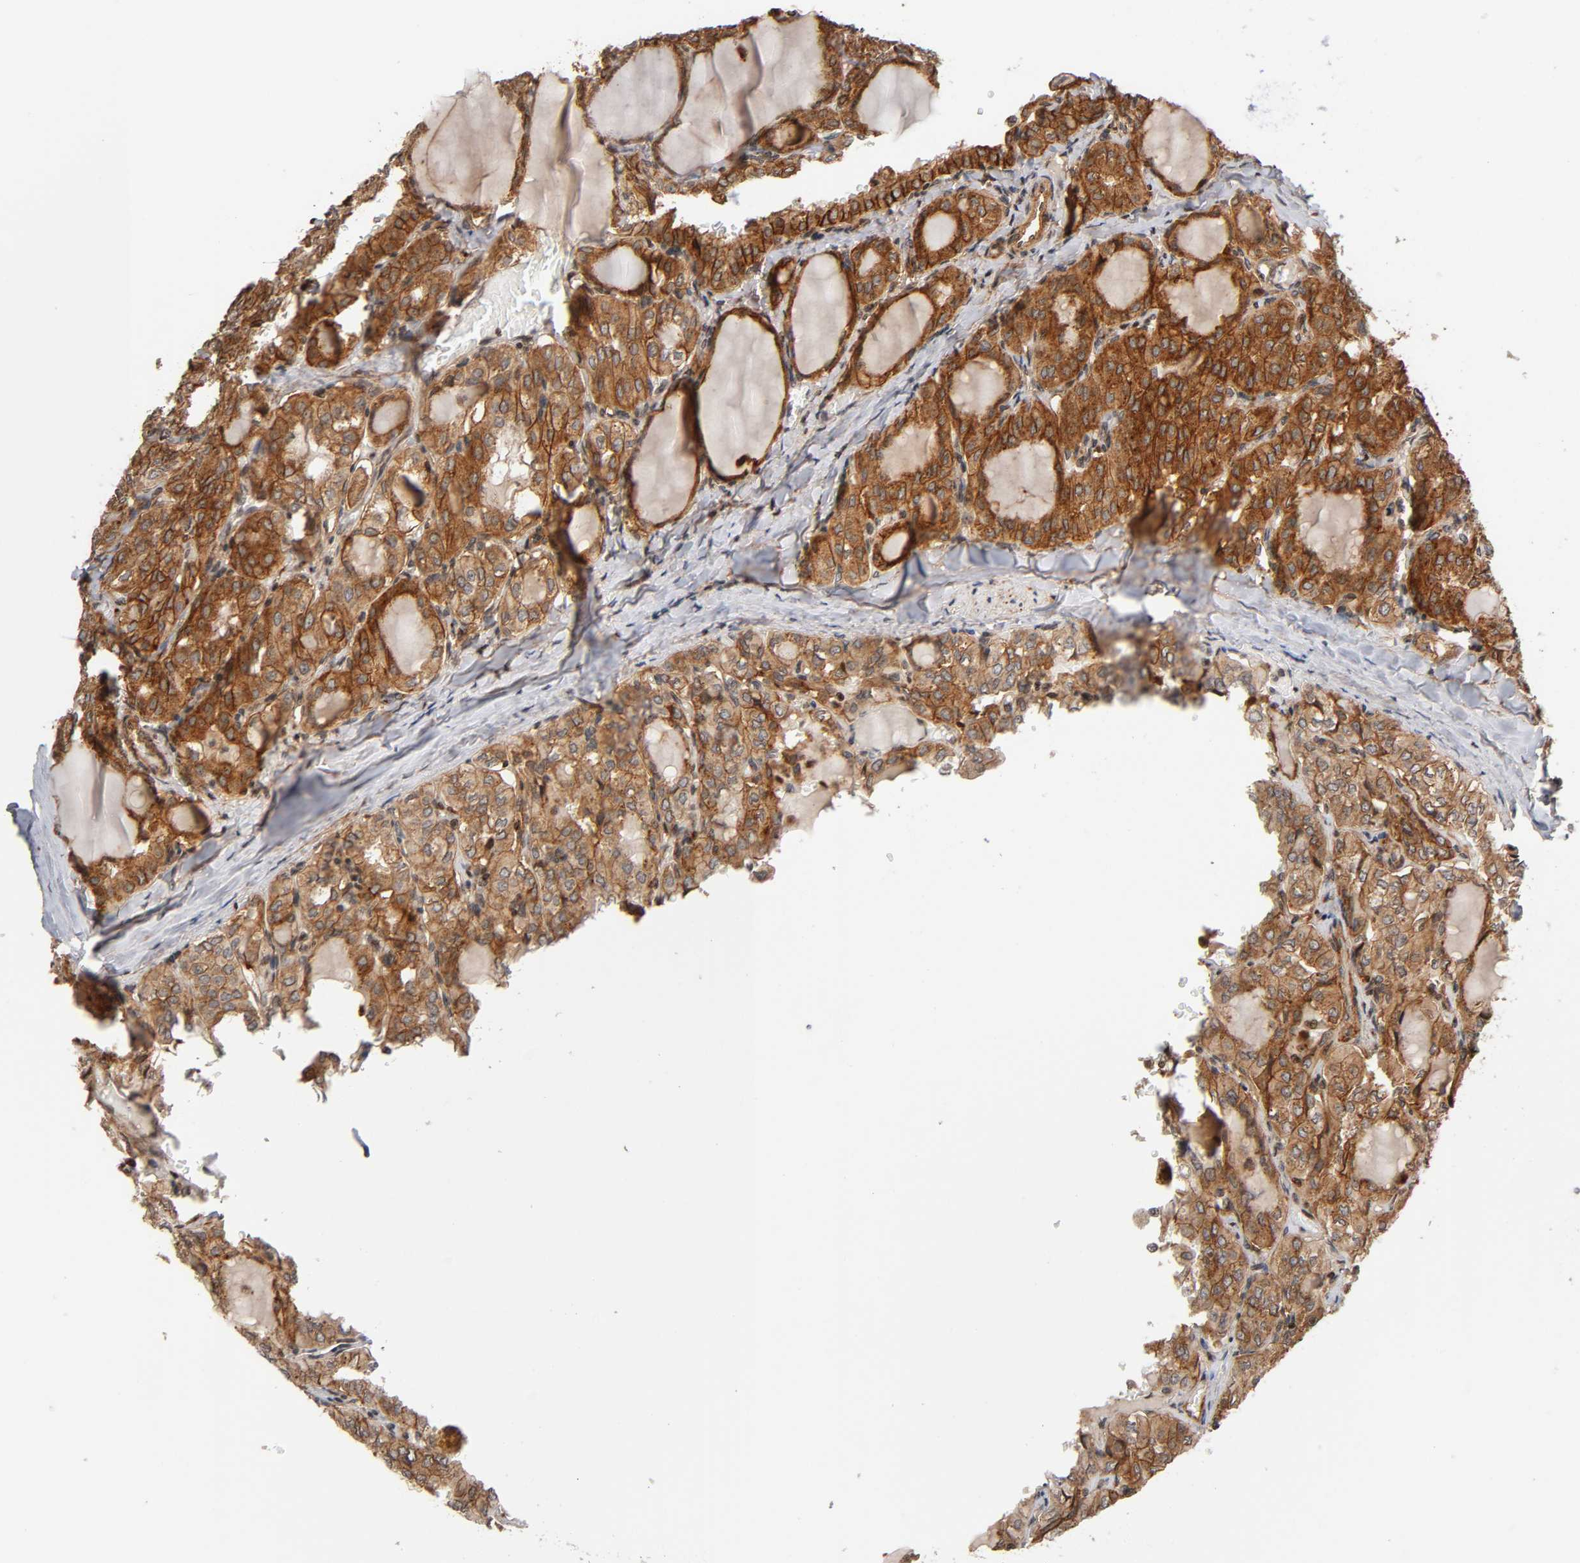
{"staining": {"intensity": "moderate", "quantity": ">75%", "location": "cytoplasmic/membranous"}, "tissue": "thyroid cancer", "cell_type": "Tumor cells", "image_type": "cancer", "snomed": [{"axis": "morphology", "description": "Papillary adenocarcinoma, NOS"}, {"axis": "topography", "description": "Thyroid gland"}], "caption": "Immunohistochemical staining of human papillary adenocarcinoma (thyroid) reveals medium levels of moderate cytoplasmic/membranous protein expression in about >75% of tumor cells. The protein is stained brown, and the nuclei are stained in blue (DAB IHC with brightfield microscopy, high magnification).", "gene": "ITGAV", "patient": {"sex": "male", "age": 20}}